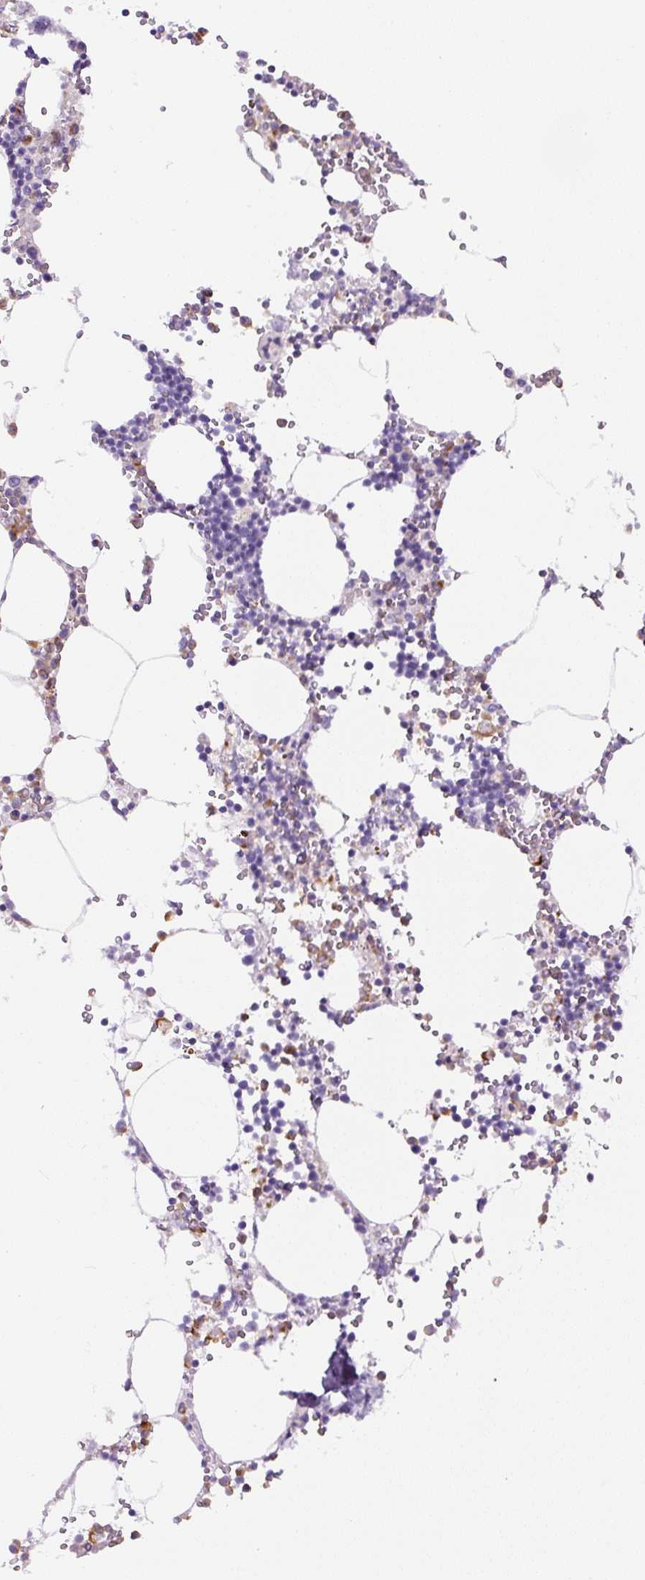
{"staining": {"intensity": "moderate", "quantity": "<25%", "location": "cytoplasmic/membranous"}, "tissue": "bone marrow", "cell_type": "Hematopoietic cells", "image_type": "normal", "snomed": [{"axis": "morphology", "description": "Normal tissue, NOS"}, {"axis": "topography", "description": "Bone marrow"}], "caption": "Immunohistochemistry (IHC) image of normal bone marrow: bone marrow stained using IHC exhibits low levels of moderate protein expression localized specifically in the cytoplasmic/membranous of hematopoietic cells, appearing as a cytoplasmic/membranous brown color.", "gene": "B3GALT5", "patient": {"sex": "male", "age": 54}}